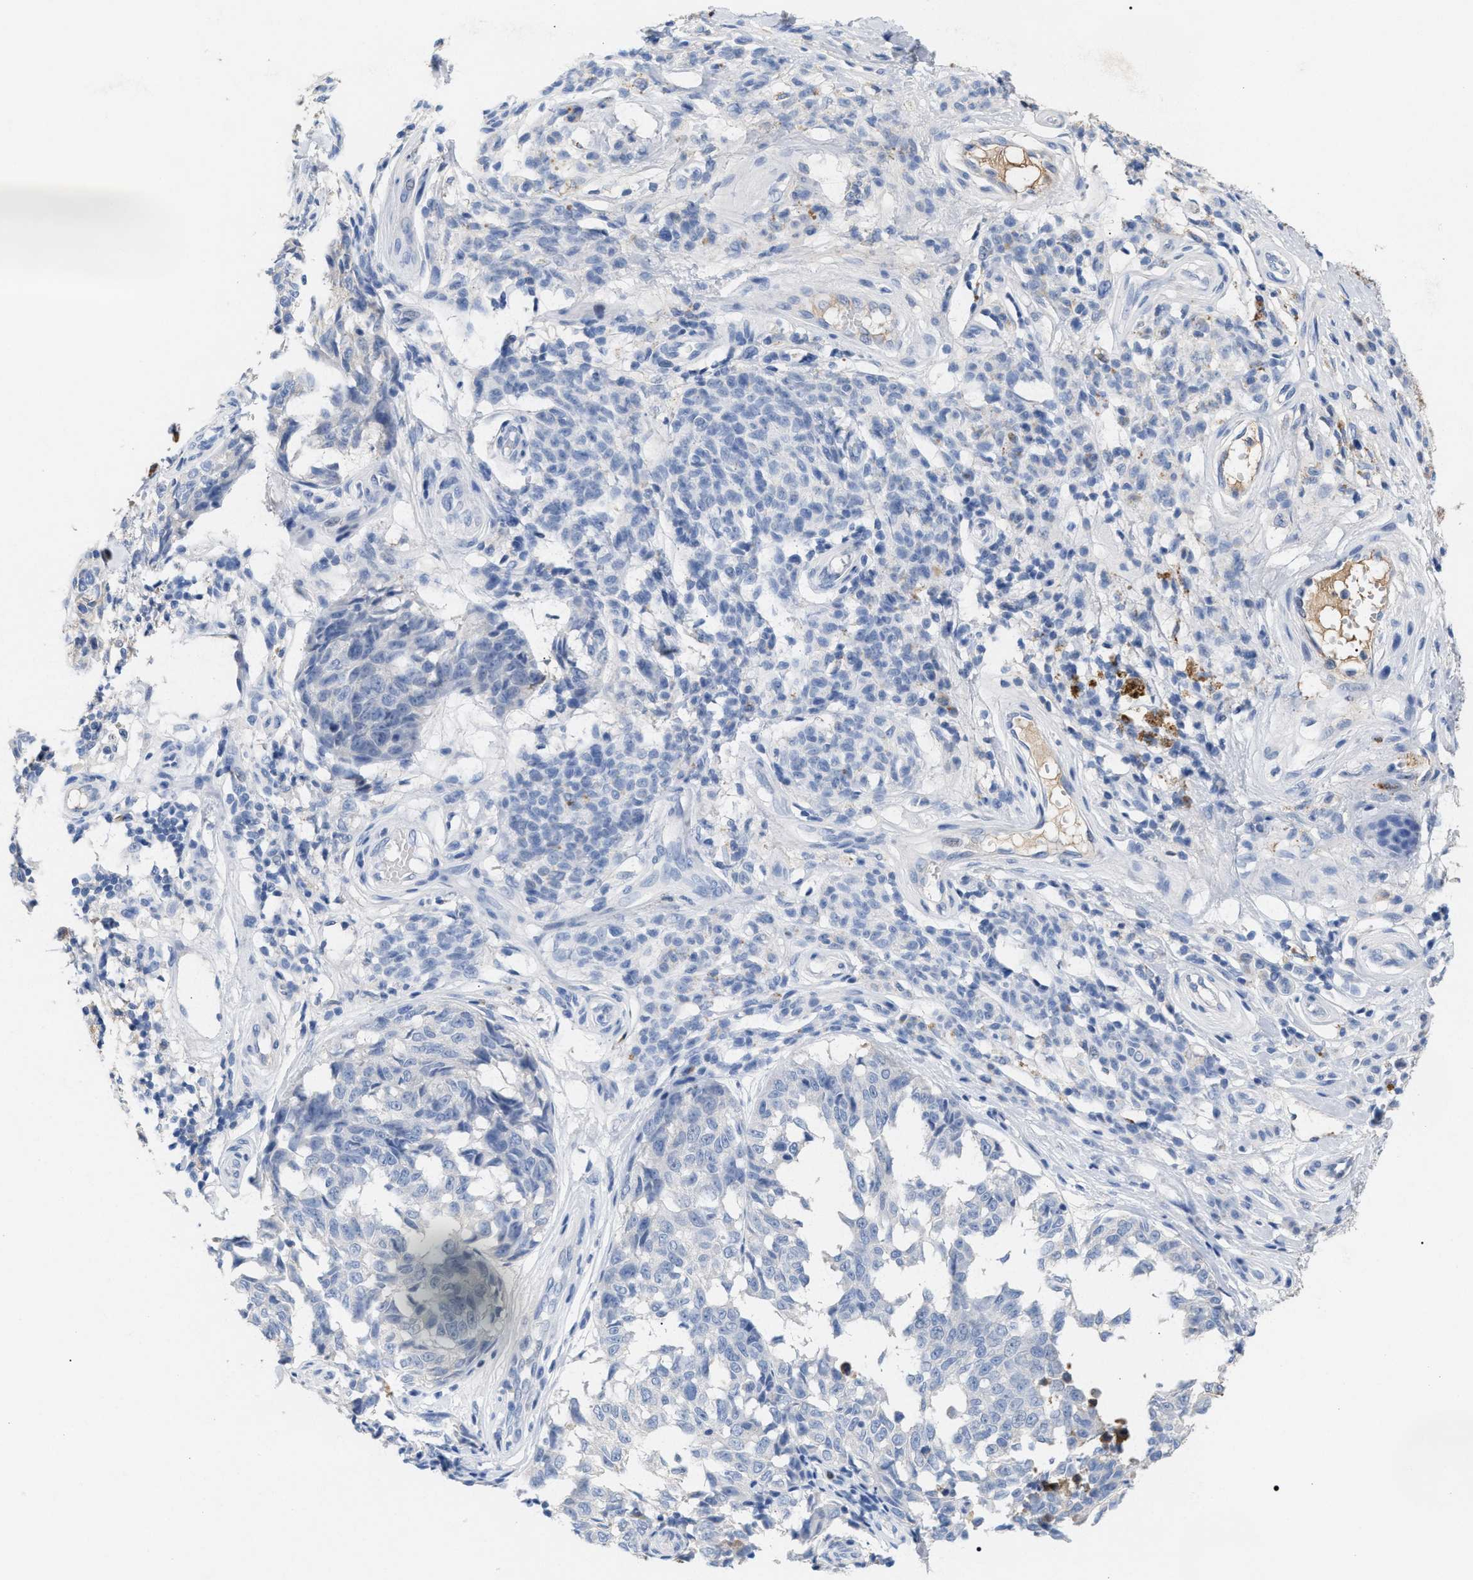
{"staining": {"intensity": "negative", "quantity": "none", "location": "none"}, "tissue": "melanoma", "cell_type": "Tumor cells", "image_type": "cancer", "snomed": [{"axis": "morphology", "description": "Malignant melanoma, NOS"}, {"axis": "topography", "description": "Skin"}], "caption": "Malignant melanoma stained for a protein using immunohistochemistry demonstrates no staining tumor cells.", "gene": "APOH", "patient": {"sex": "female", "age": 64}}